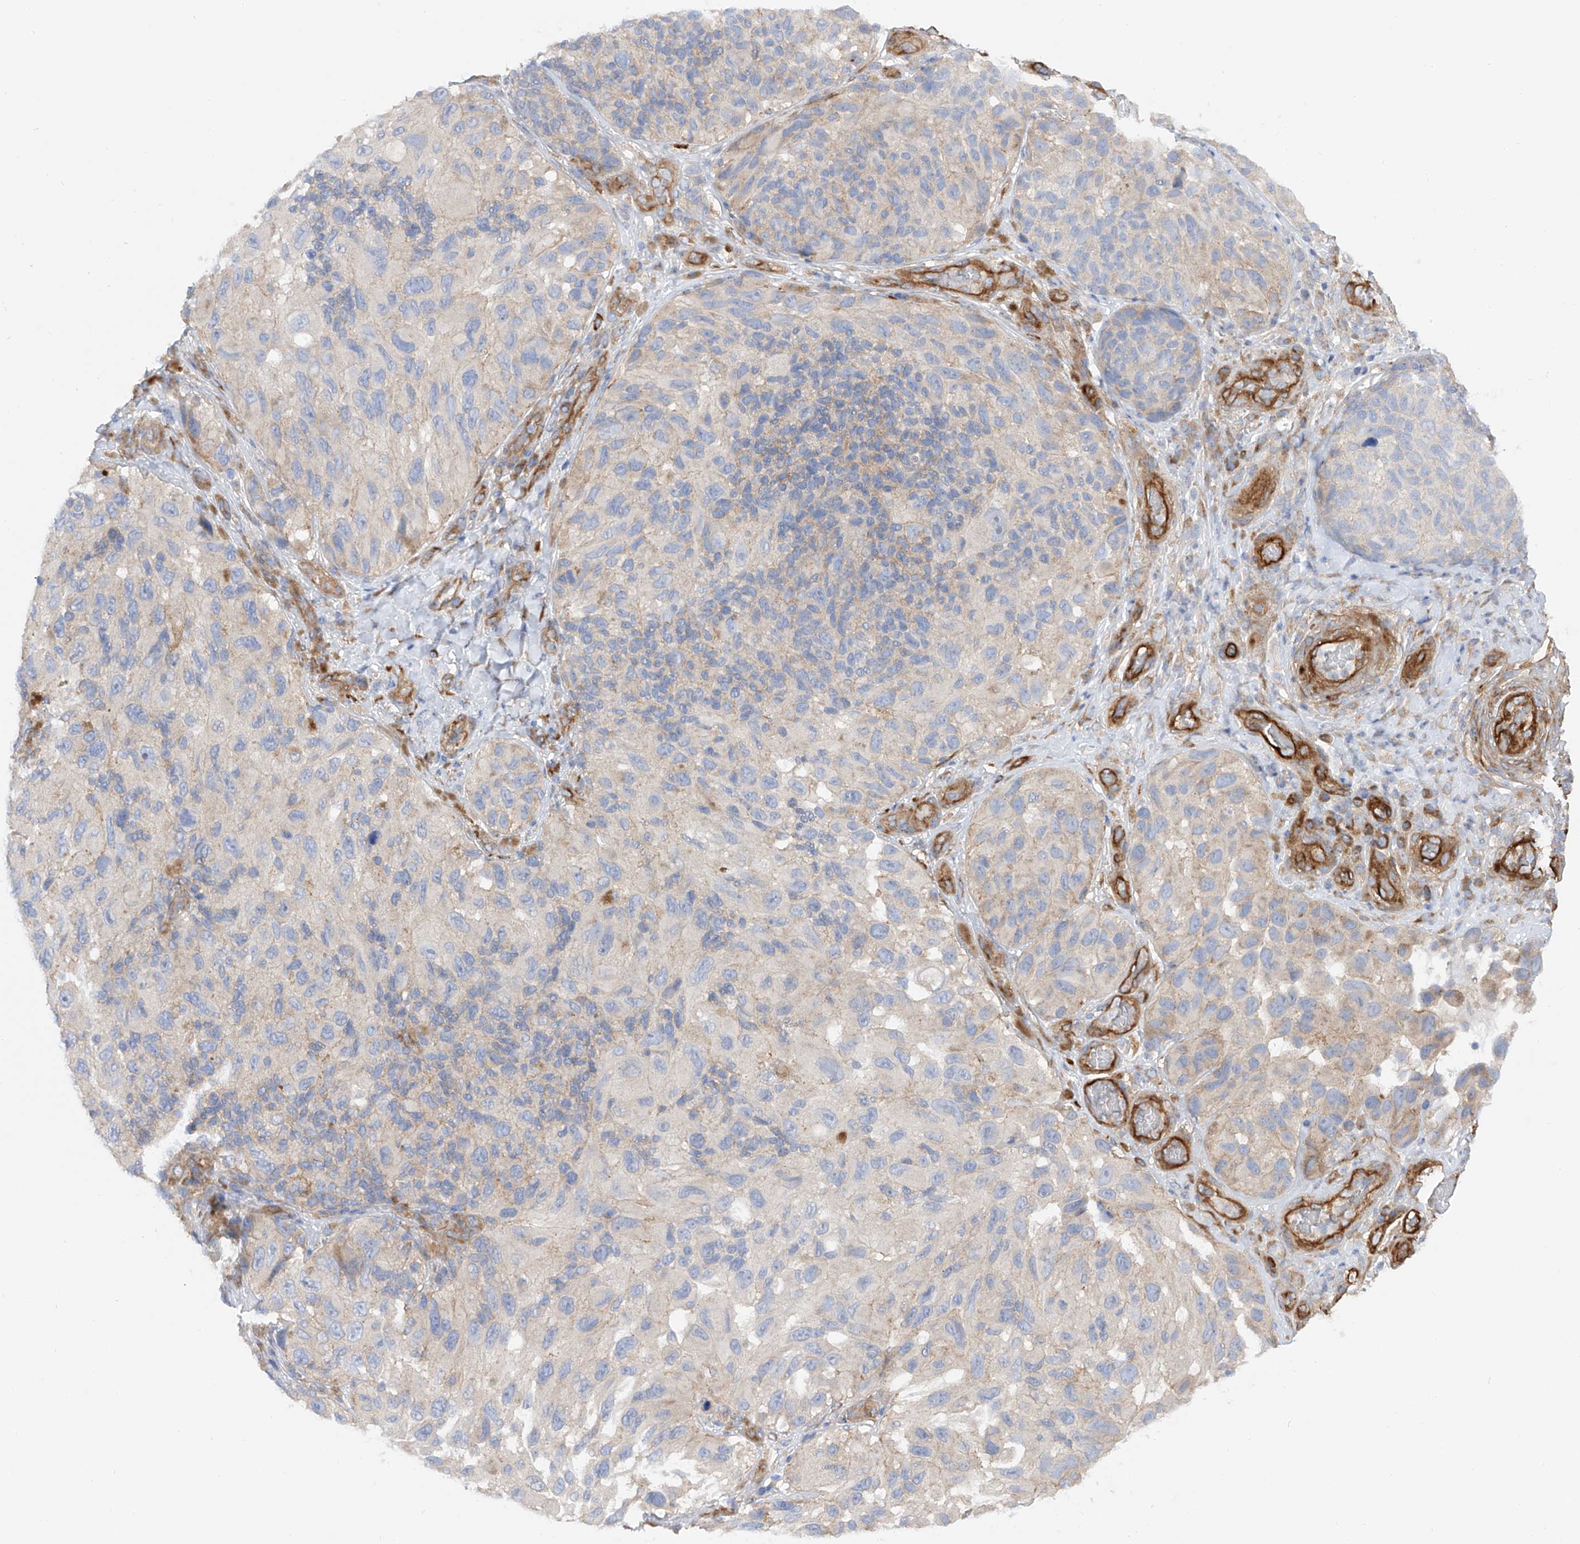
{"staining": {"intensity": "negative", "quantity": "none", "location": "none"}, "tissue": "melanoma", "cell_type": "Tumor cells", "image_type": "cancer", "snomed": [{"axis": "morphology", "description": "Malignant melanoma, NOS"}, {"axis": "topography", "description": "Skin"}], "caption": "An image of human malignant melanoma is negative for staining in tumor cells. (Brightfield microscopy of DAB IHC at high magnification).", "gene": "LCA5", "patient": {"sex": "female", "age": 73}}